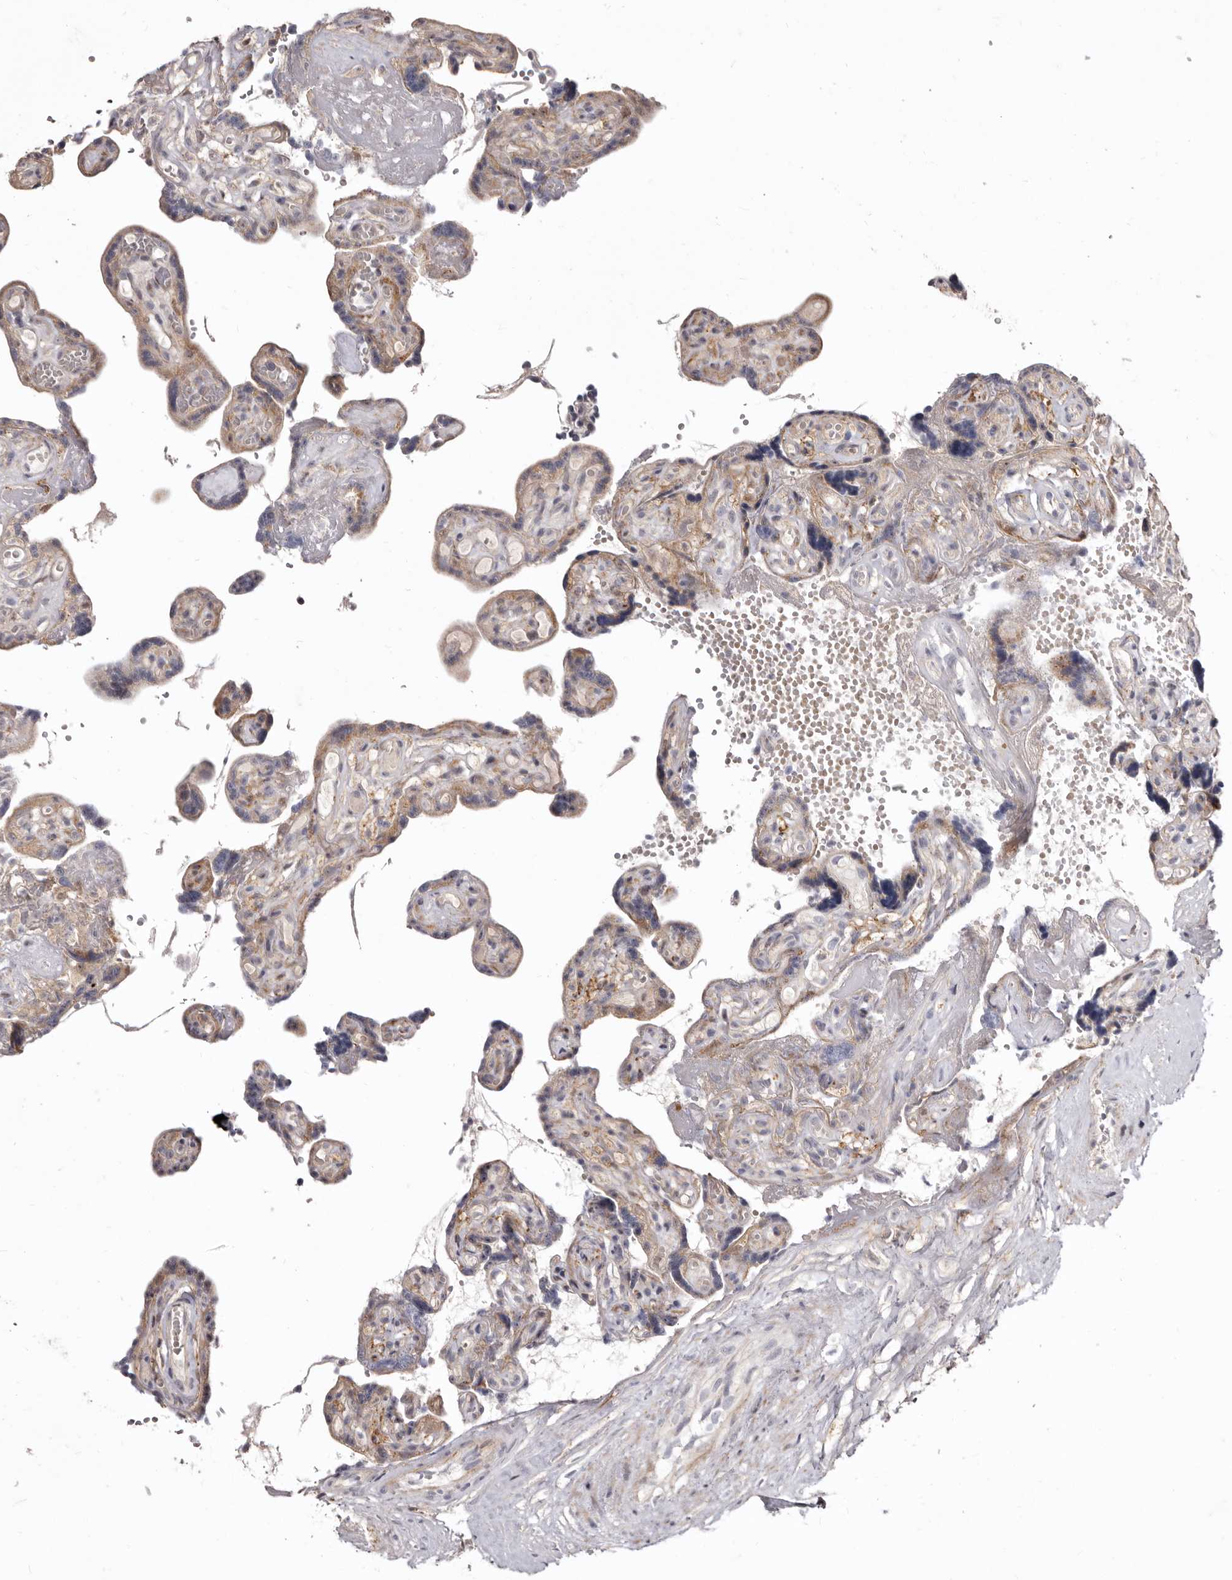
{"staining": {"intensity": "weak", "quantity": ">75%", "location": "cytoplasmic/membranous"}, "tissue": "placenta", "cell_type": "Decidual cells", "image_type": "normal", "snomed": [{"axis": "morphology", "description": "Normal tissue, NOS"}, {"axis": "topography", "description": "Placenta"}], "caption": "A brown stain shows weak cytoplasmic/membranous positivity of a protein in decidual cells of benign placenta.", "gene": "SMC4", "patient": {"sex": "female", "age": 30}}